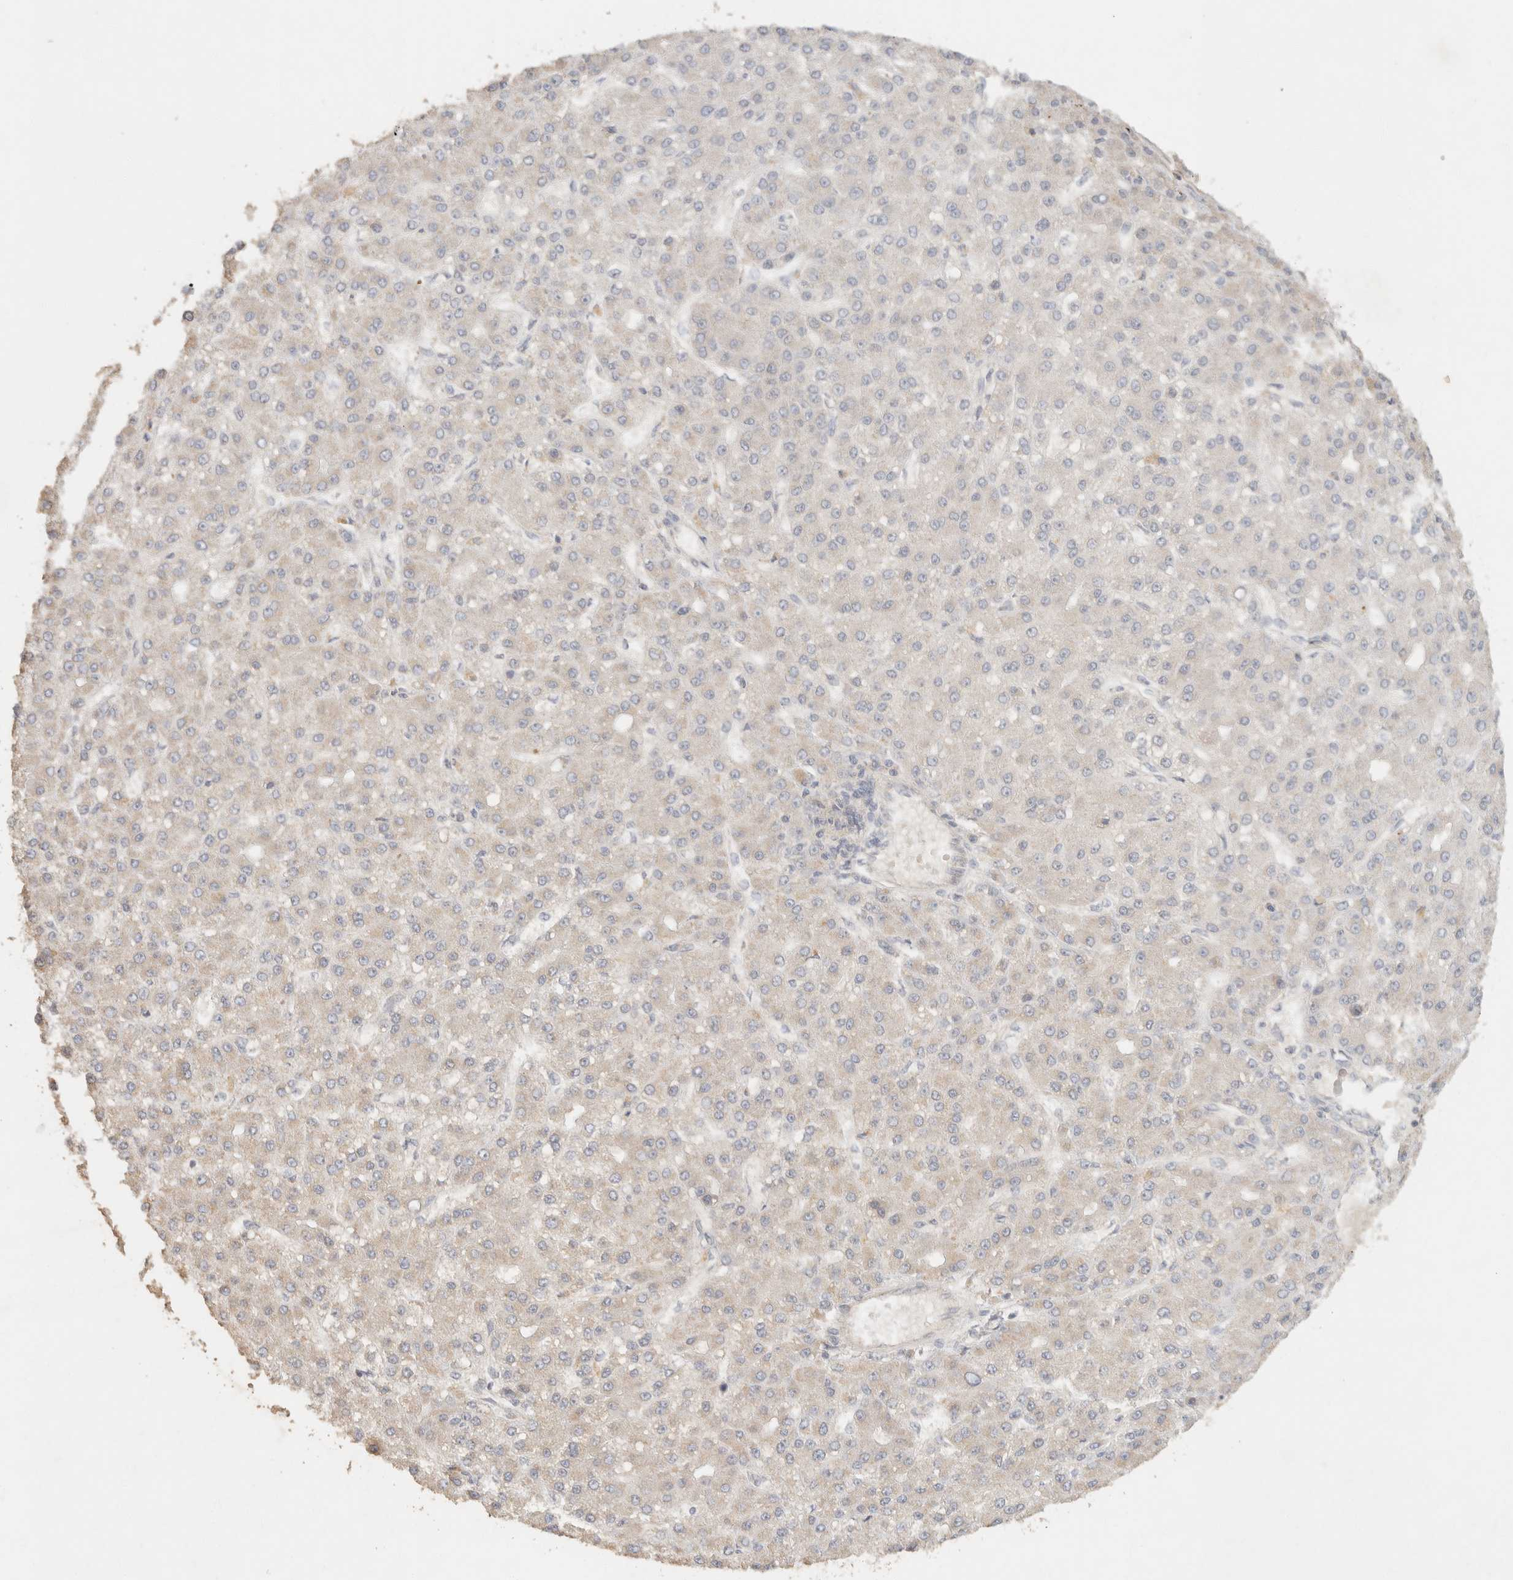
{"staining": {"intensity": "negative", "quantity": "none", "location": "none"}, "tissue": "liver cancer", "cell_type": "Tumor cells", "image_type": "cancer", "snomed": [{"axis": "morphology", "description": "Carcinoma, Hepatocellular, NOS"}, {"axis": "topography", "description": "Liver"}], "caption": "Liver cancer (hepatocellular carcinoma) was stained to show a protein in brown. There is no significant expression in tumor cells.", "gene": "TACC1", "patient": {"sex": "male", "age": 67}}